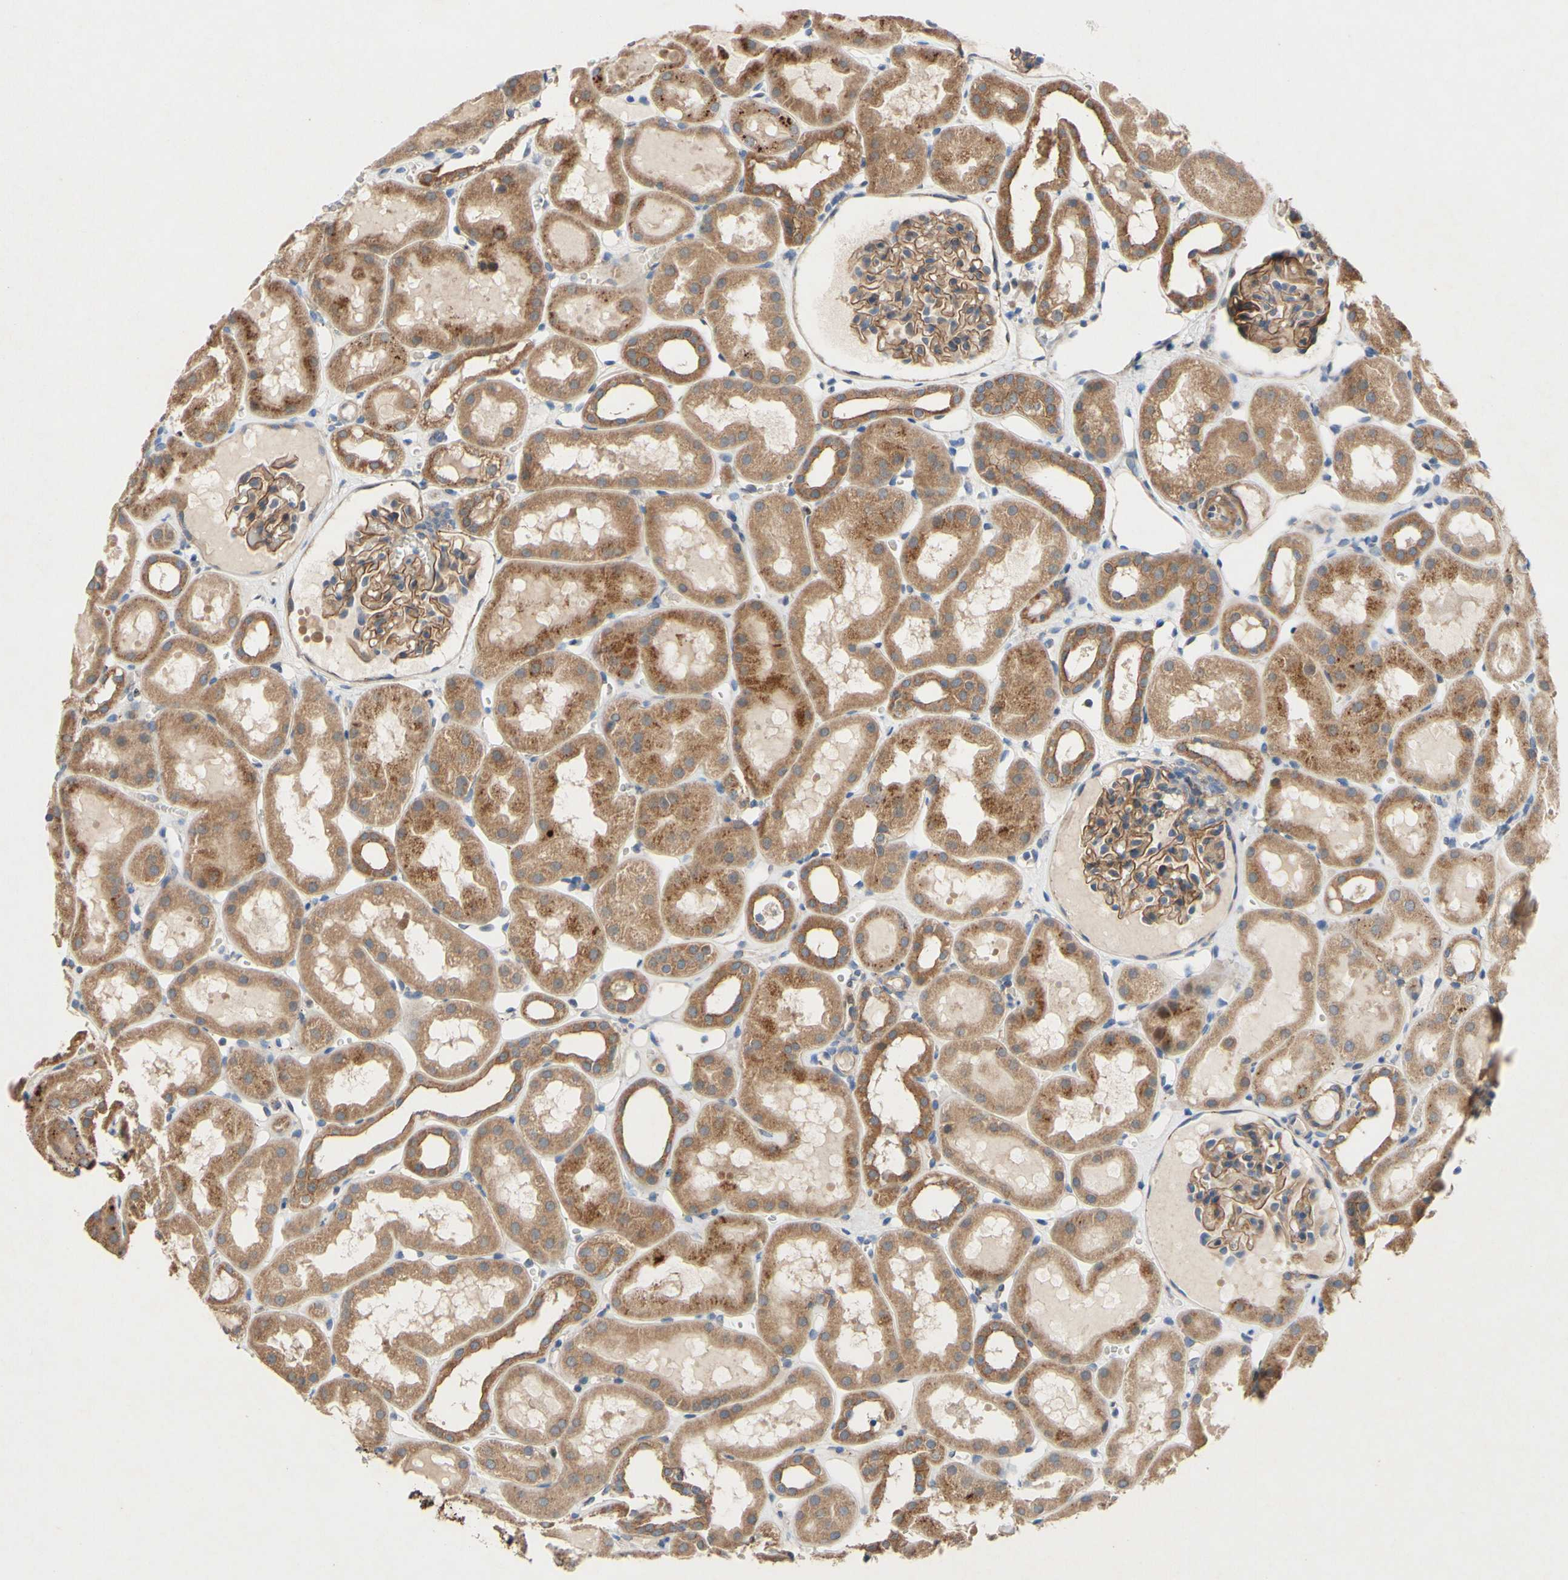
{"staining": {"intensity": "moderate", "quantity": ">75%", "location": "cytoplasmic/membranous"}, "tissue": "kidney", "cell_type": "Cells in glomeruli", "image_type": "normal", "snomed": [{"axis": "morphology", "description": "Normal tissue, NOS"}, {"axis": "topography", "description": "Kidney"}, {"axis": "topography", "description": "Urinary bladder"}], "caption": "Protein analysis of benign kidney reveals moderate cytoplasmic/membranous positivity in about >75% of cells in glomeruli.", "gene": "PDGFB", "patient": {"sex": "male", "age": 16}}